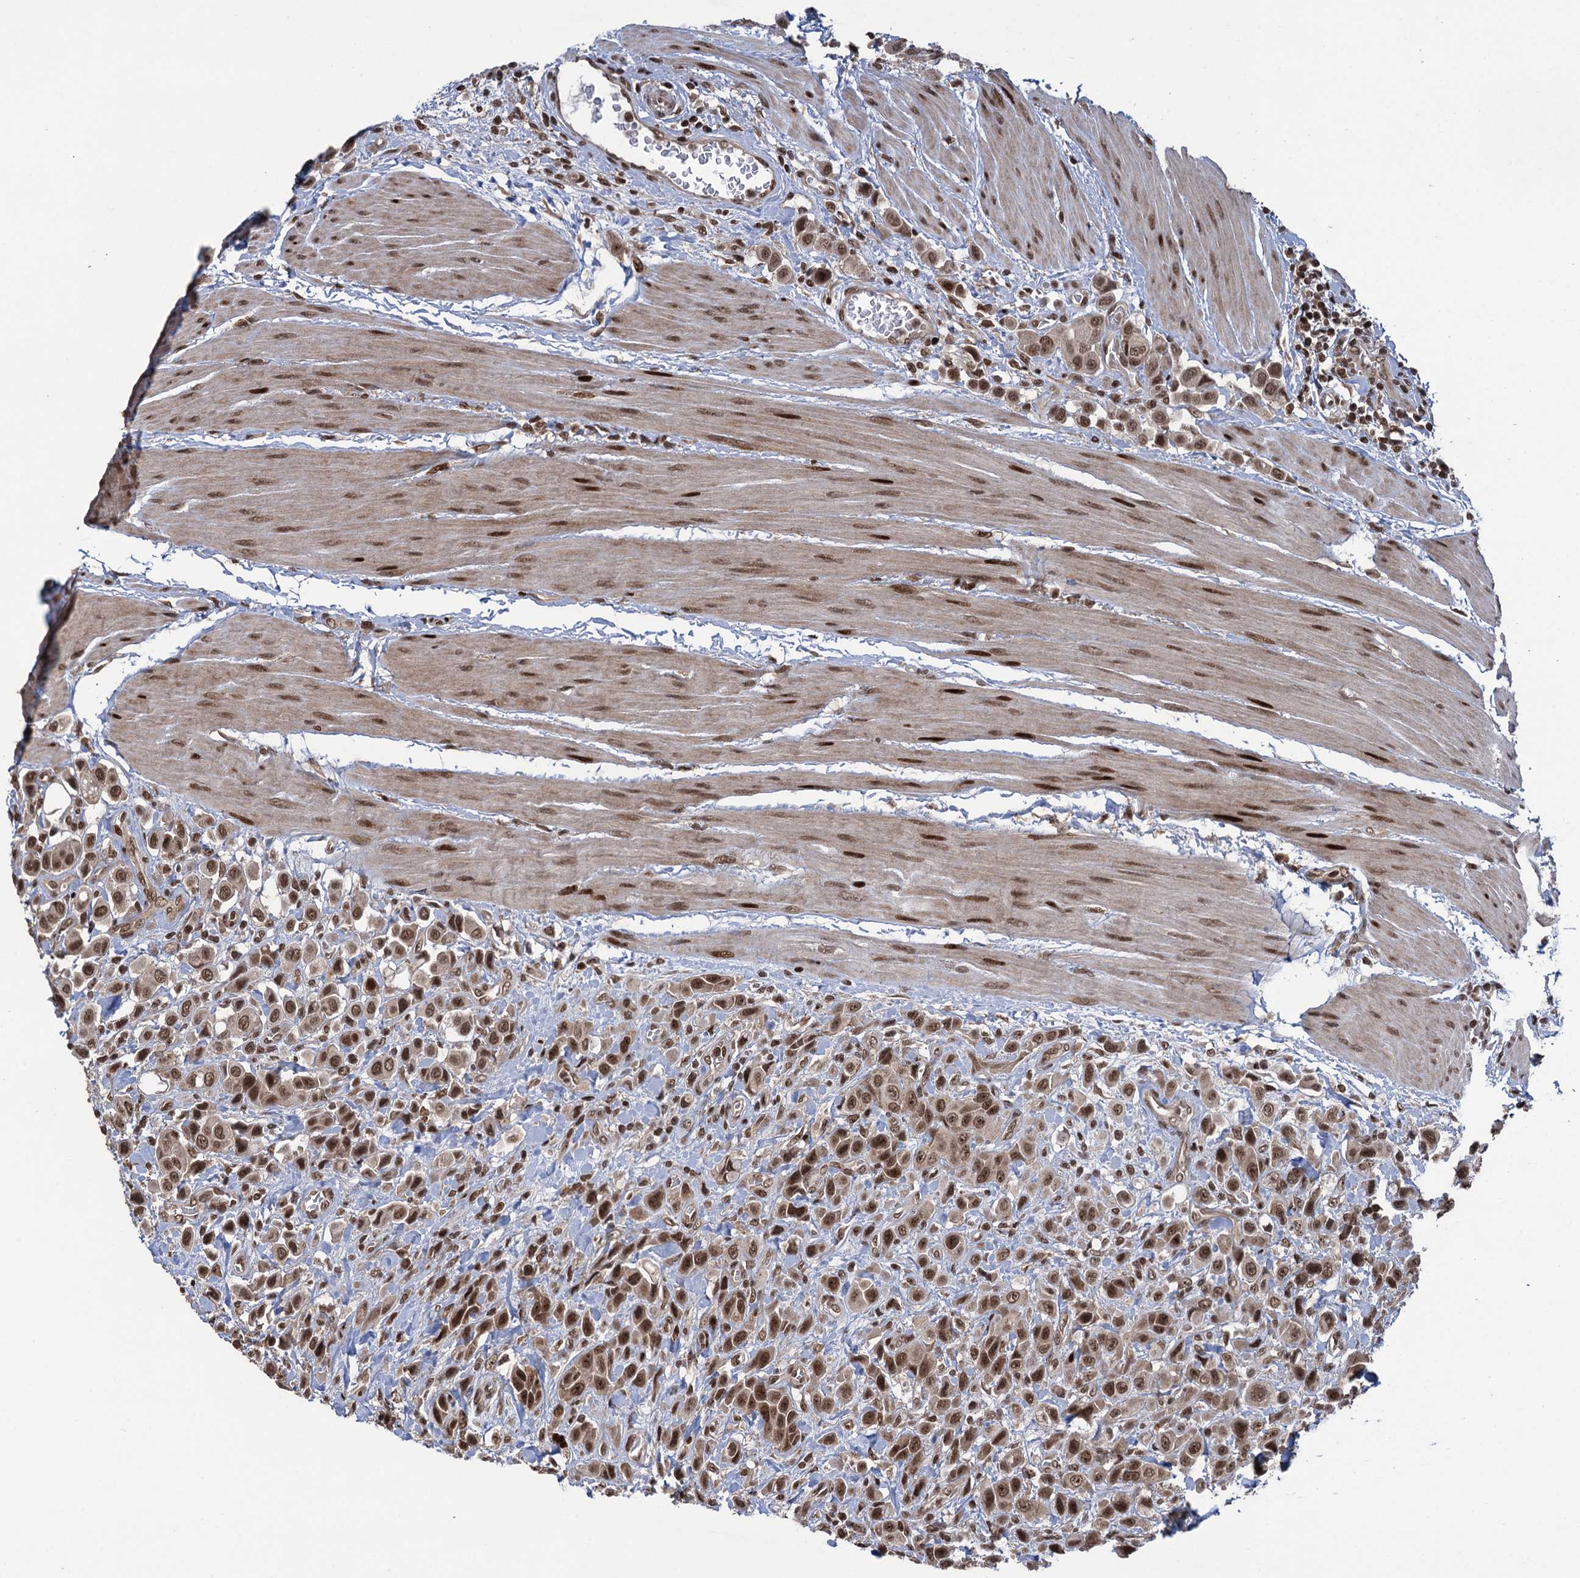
{"staining": {"intensity": "strong", "quantity": ">75%", "location": "cytoplasmic/membranous,nuclear"}, "tissue": "urothelial cancer", "cell_type": "Tumor cells", "image_type": "cancer", "snomed": [{"axis": "morphology", "description": "Urothelial carcinoma, High grade"}, {"axis": "topography", "description": "Urinary bladder"}], "caption": "This micrograph reveals urothelial cancer stained with IHC to label a protein in brown. The cytoplasmic/membranous and nuclear of tumor cells show strong positivity for the protein. Nuclei are counter-stained blue.", "gene": "ZNF169", "patient": {"sex": "male", "age": 50}}